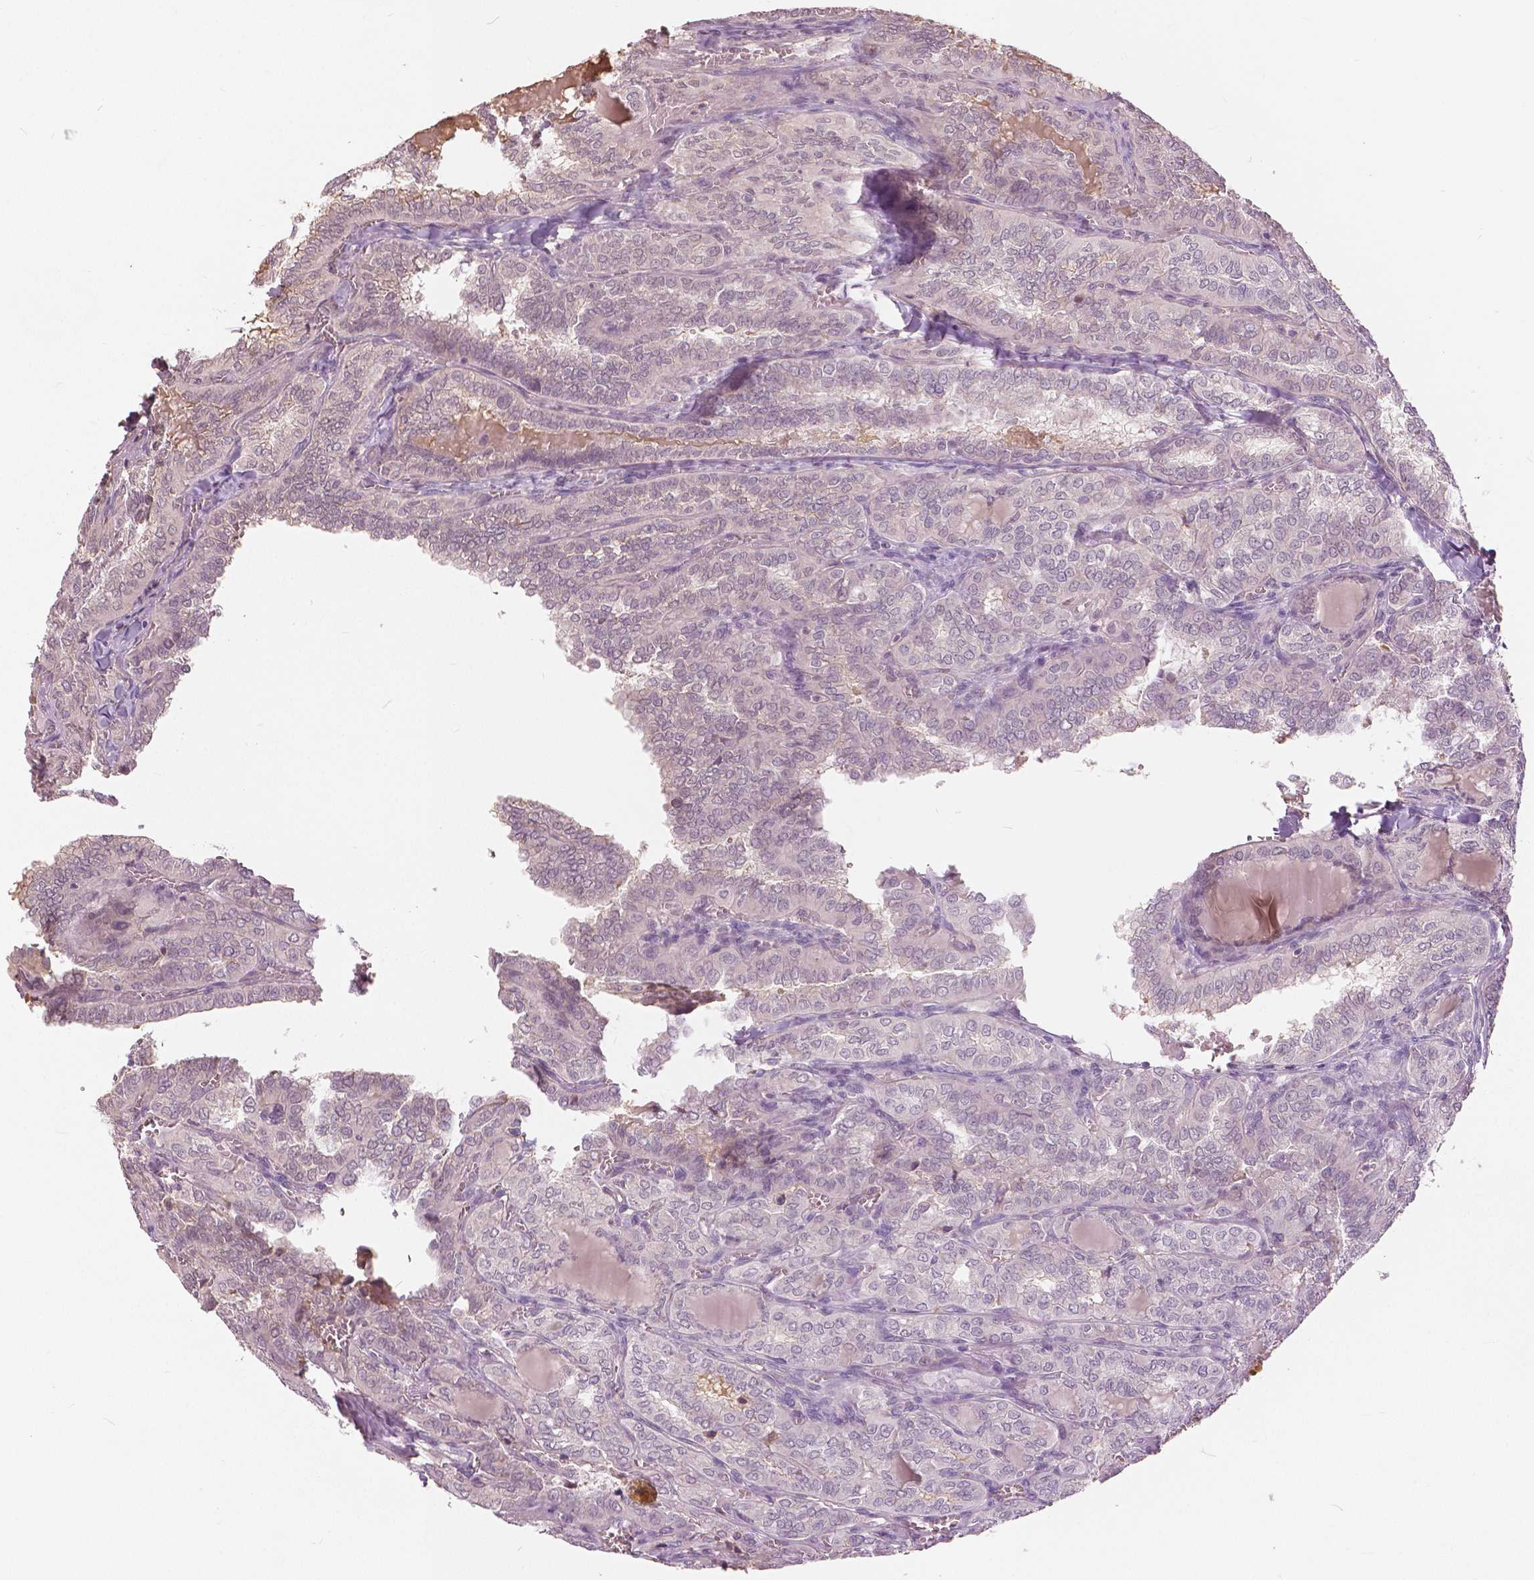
{"staining": {"intensity": "negative", "quantity": "none", "location": "none"}, "tissue": "thyroid cancer", "cell_type": "Tumor cells", "image_type": "cancer", "snomed": [{"axis": "morphology", "description": "Papillary adenocarcinoma, NOS"}, {"axis": "topography", "description": "Thyroid gland"}], "caption": "Tumor cells are negative for brown protein staining in papillary adenocarcinoma (thyroid). (Brightfield microscopy of DAB IHC at high magnification).", "gene": "ANGPTL4", "patient": {"sex": "female", "age": 41}}